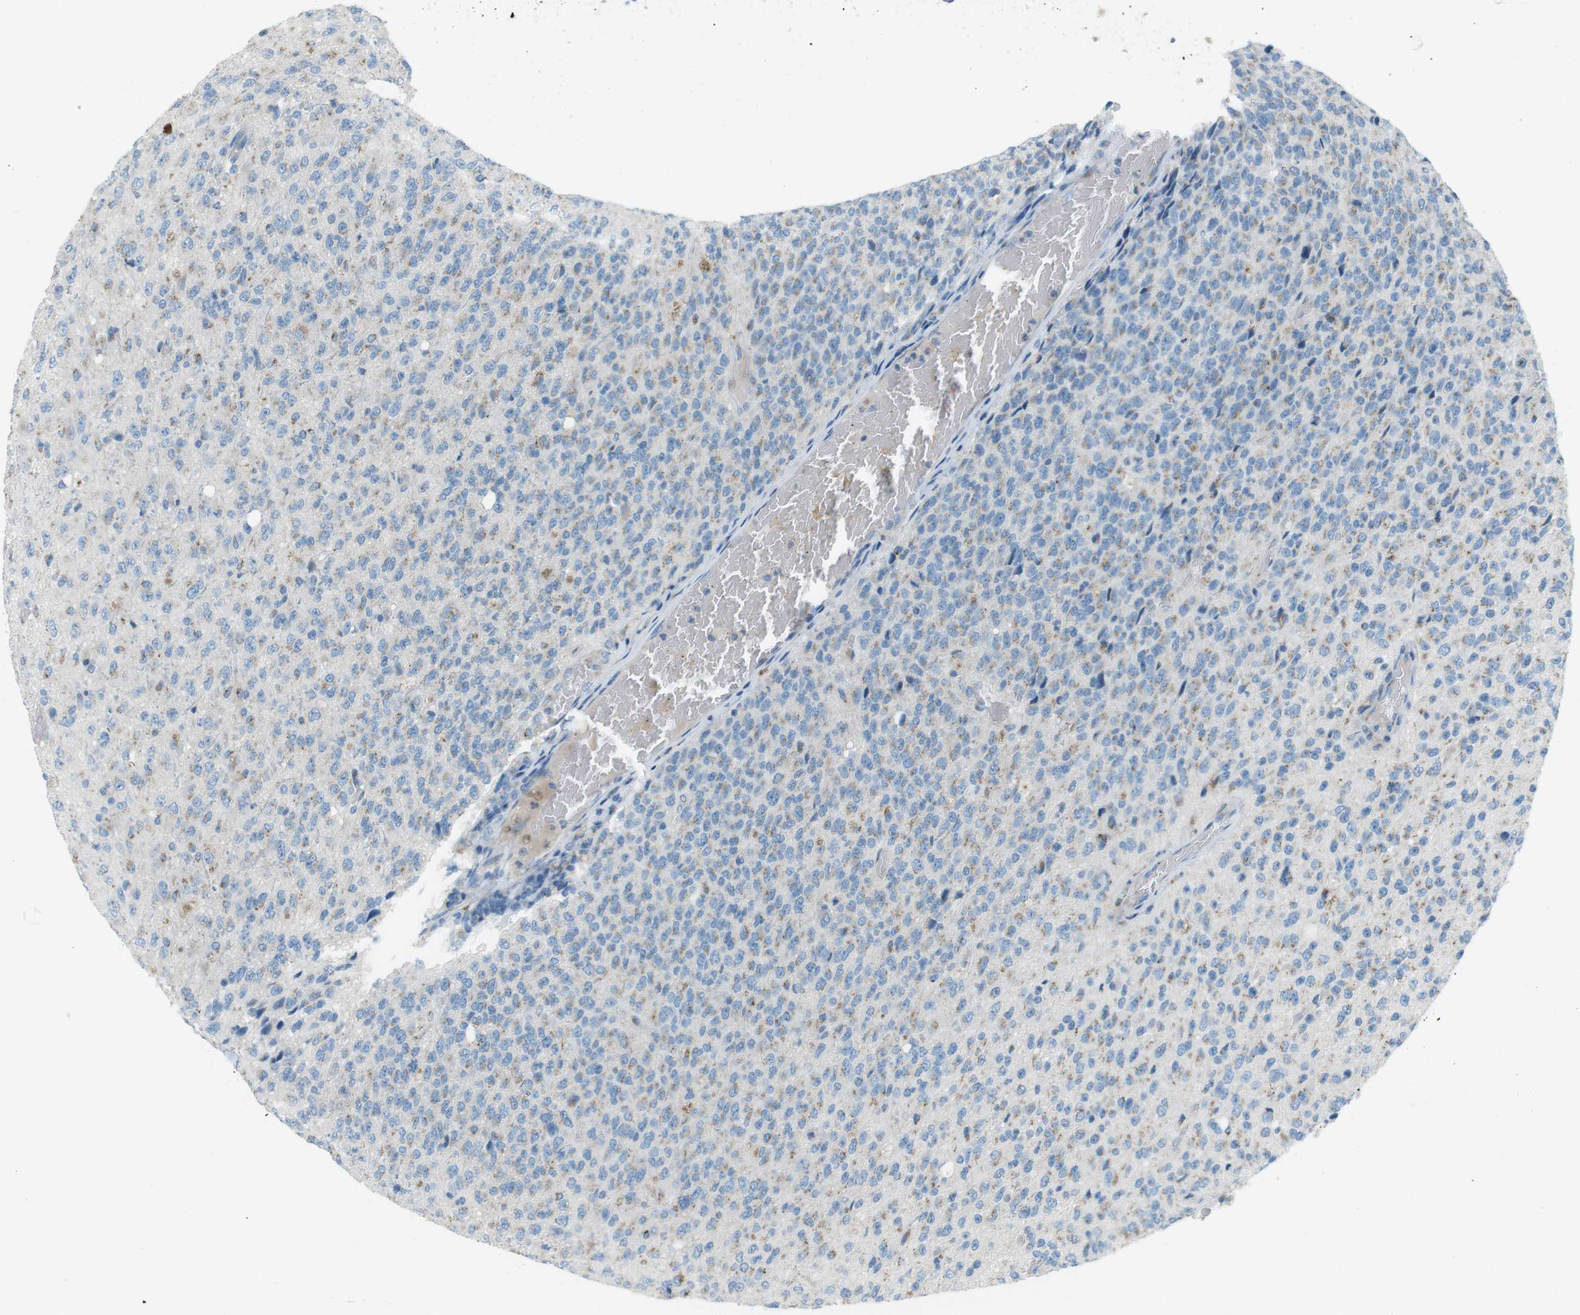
{"staining": {"intensity": "moderate", "quantity": "25%-75%", "location": "cytoplasmic/membranous"}, "tissue": "glioma", "cell_type": "Tumor cells", "image_type": "cancer", "snomed": [{"axis": "morphology", "description": "Glioma, malignant, High grade"}, {"axis": "topography", "description": "pancreas cauda"}], "caption": "About 25%-75% of tumor cells in glioma exhibit moderate cytoplasmic/membranous protein staining as visualized by brown immunohistochemical staining.", "gene": "TXNDC15", "patient": {"sex": "male", "age": 60}}